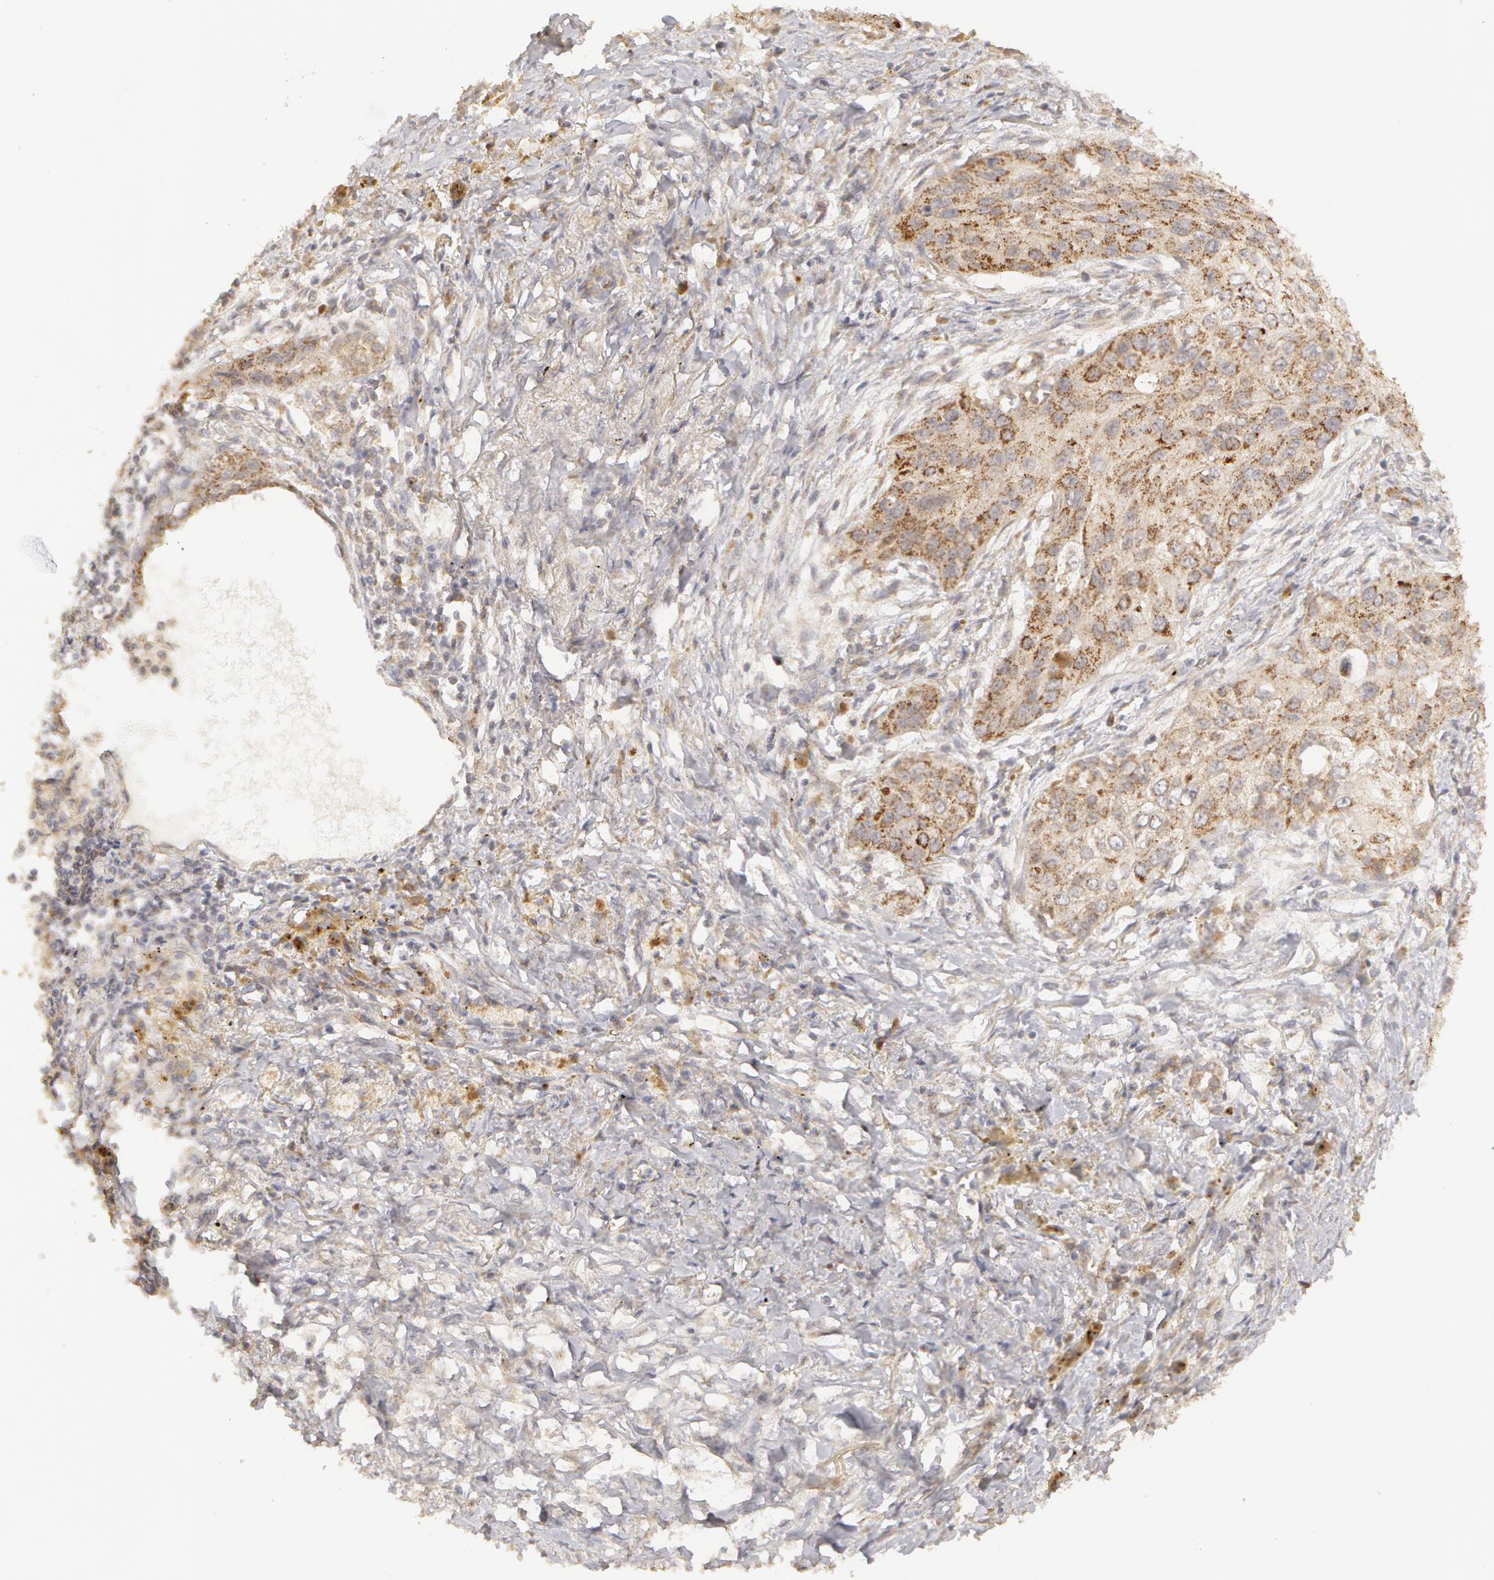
{"staining": {"intensity": "weak", "quantity": "25%-75%", "location": "cytoplasmic/membranous"}, "tissue": "lung cancer", "cell_type": "Tumor cells", "image_type": "cancer", "snomed": [{"axis": "morphology", "description": "Squamous cell carcinoma, NOS"}, {"axis": "topography", "description": "Lung"}], "caption": "Protein expression analysis of human lung cancer reveals weak cytoplasmic/membranous staining in approximately 25%-75% of tumor cells.", "gene": "ADPRH", "patient": {"sex": "male", "age": 71}}